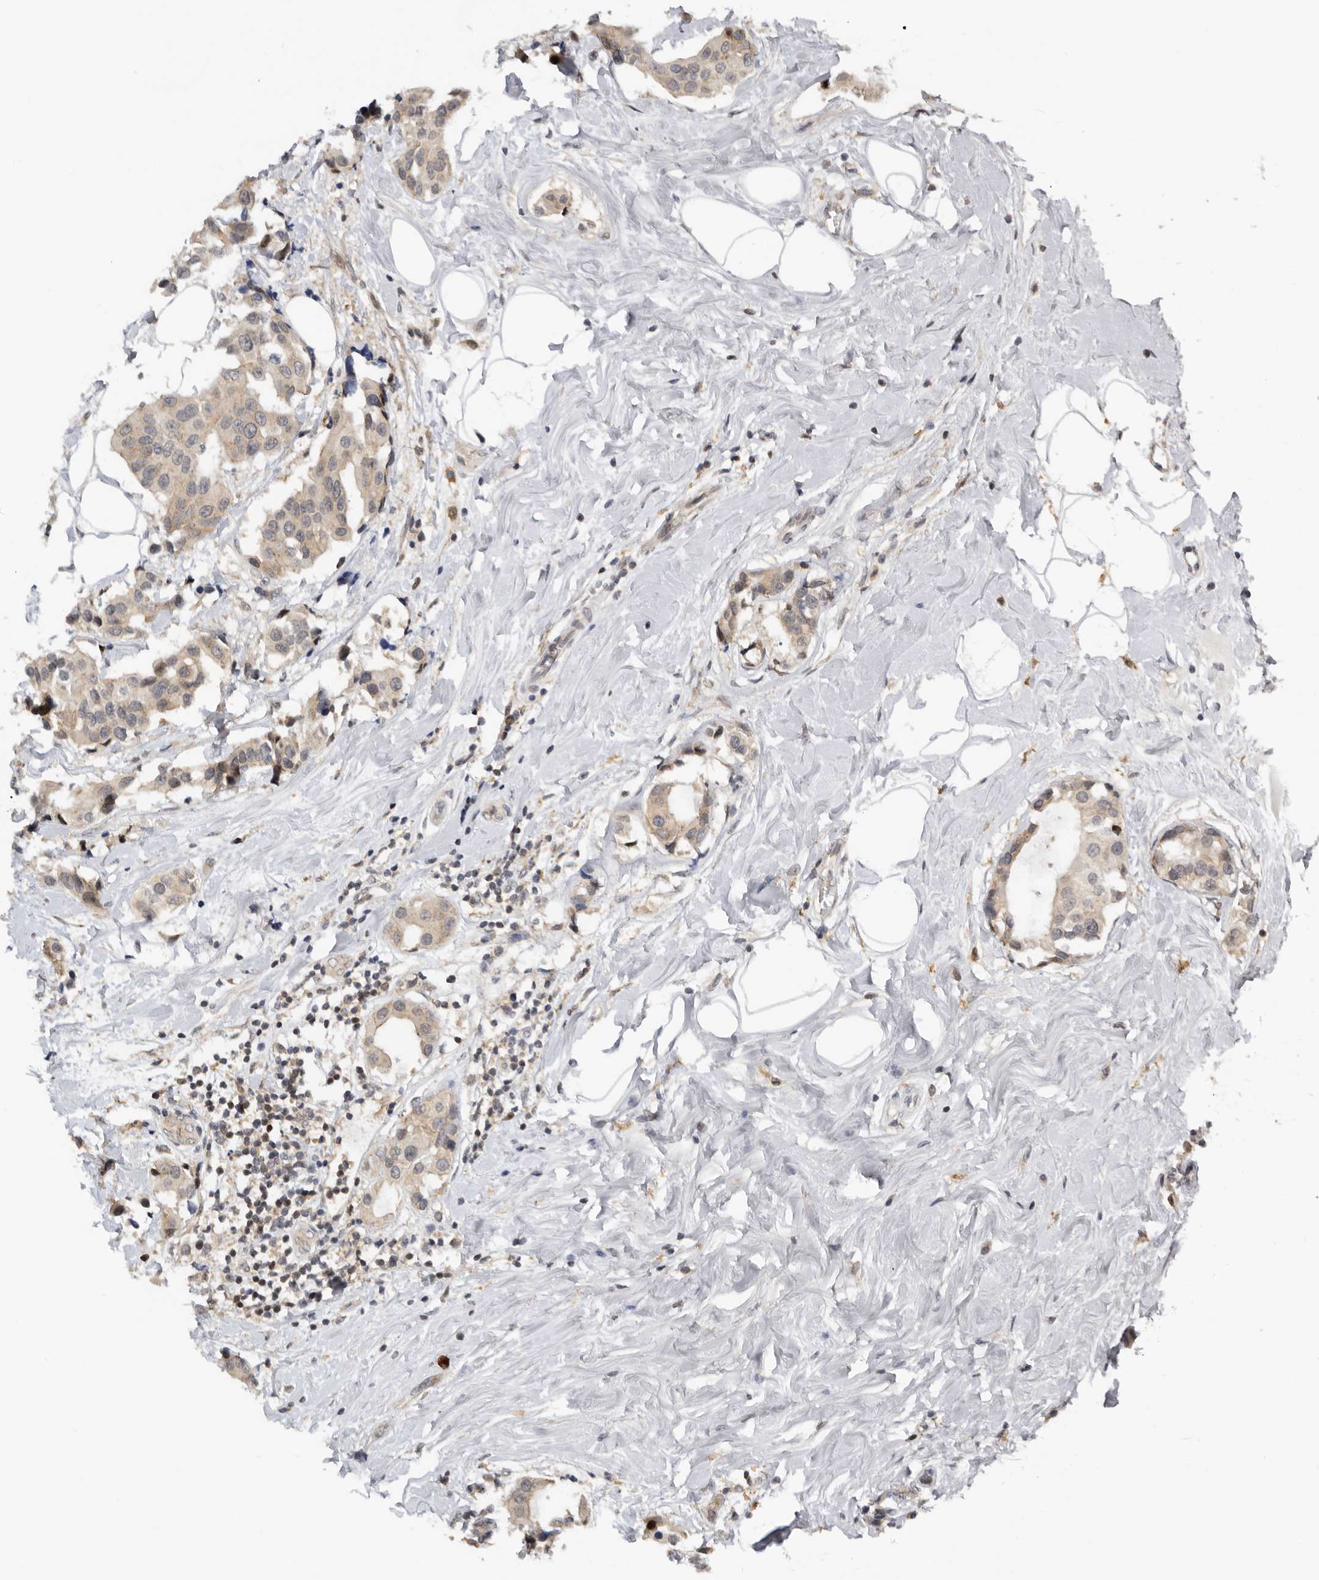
{"staining": {"intensity": "weak", "quantity": "25%-75%", "location": "cytoplasmic/membranous"}, "tissue": "breast cancer", "cell_type": "Tumor cells", "image_type": "cancer", "snomed": [{"axis": "morphology", "description": "Normal tissue, NOS"}, {"axis": "morphology", "description": "Duct carcinoma"}, {"axis": "topography", "description": "Breast"}], "caption": "Breast cancer (intraductal carcinoma) tissue reveals weak cytoplasmic/membranous staining in about 25%-75% of tumor cells", "gene": "KIF2B", "patient": {"sex": "female", "age": 39}}